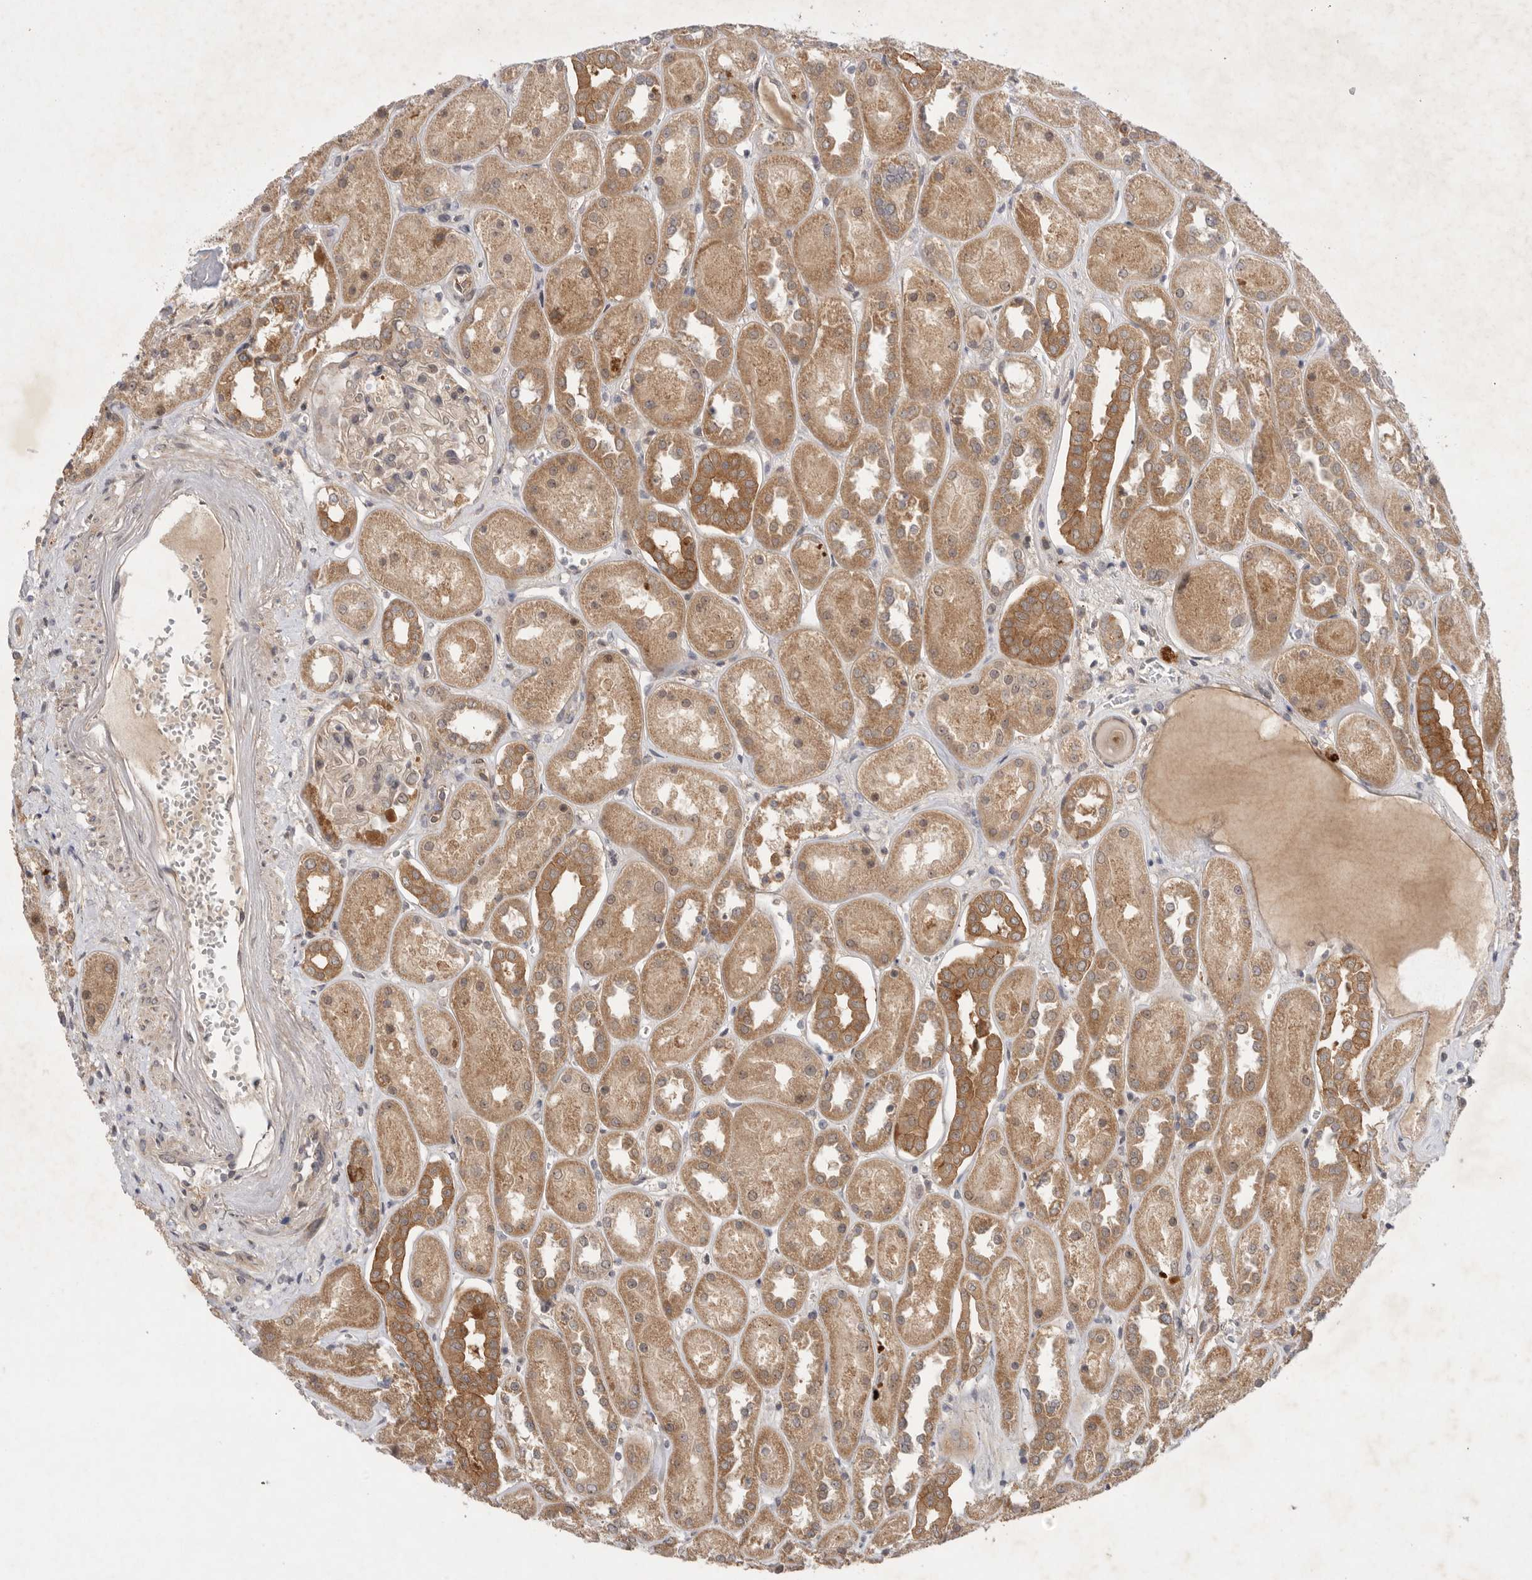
{"staining": {"intensity": "weak", "quantity": "<25%", "location": "cytoplasmic/membranous"}, "tissue": "kidney", "cell_type": "Cells in glomeruli", "image_type": "normal", "snomed": [{"axis": "morphology", "description": "Normal tissue, NOS"}, {"axis": "topography", "description": "Kidney"}], "caption": "IHC histopathology image of benign kidney: kidney stained with DAB (3,3'-diaminobenzidine) demonstrates no significant protein positivity in cells in glomeruli. (DAB (3,3'-diaminobenzidine) IHC, high magnification).", "gene": "PTPDC1", "patient": {"sex": "male", "age": 70}}